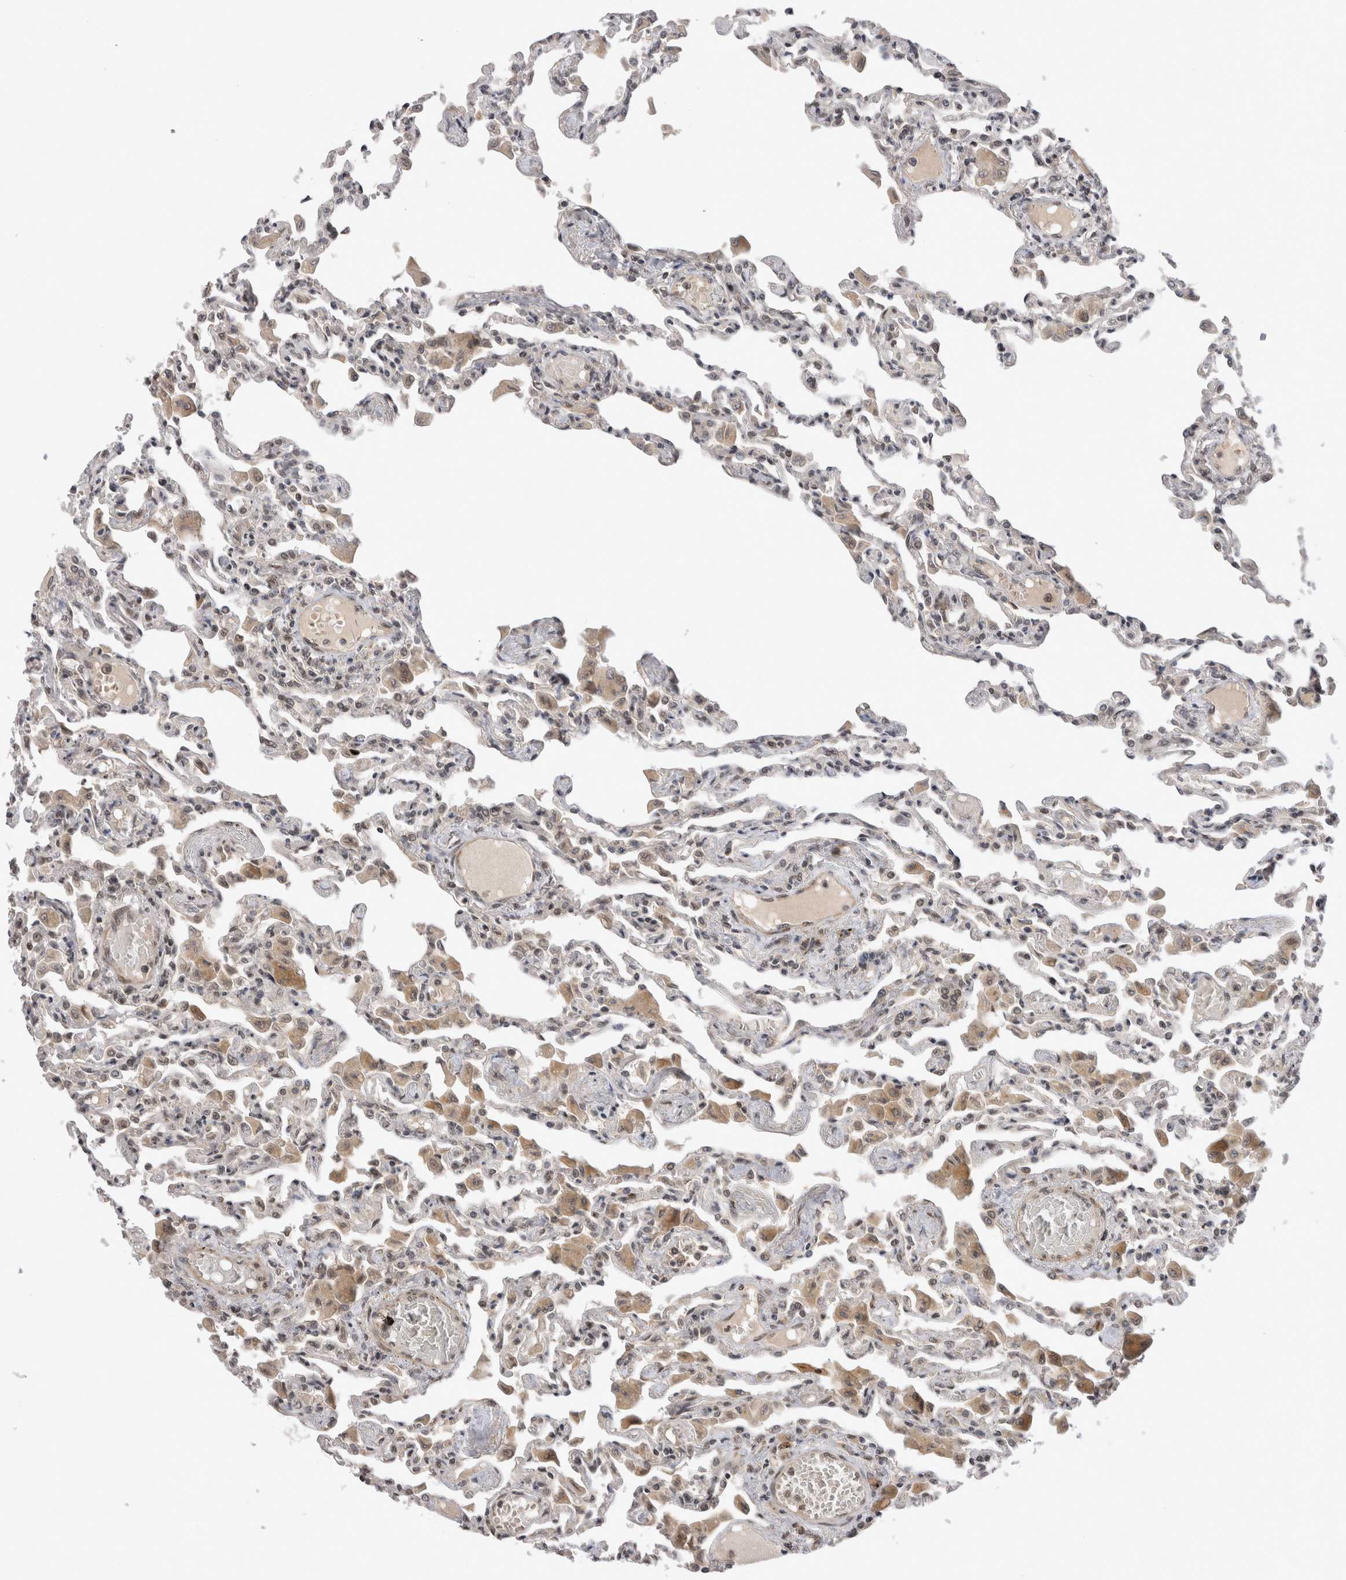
{"staining": {"intensity": "strong", "quantity": "<25%", "location": "nuclear"}, "tissue": "lung", "cell_type": "Alveolar cells", "image_type": "normal", "snomed": [{"axis": "morphology", "description": "Normal tissue, NOS"}, {"axis": "topography", "description": "Bronchus"}, {"axis": "topography", "description": "Lung"}], "caption": "Alveolar cells exhibit medium levels of strong nuclear expression in approximately <25% of cells in benign lung.", "gene": "TMEM65", "patient": {"sex": "female", "age": 49}}